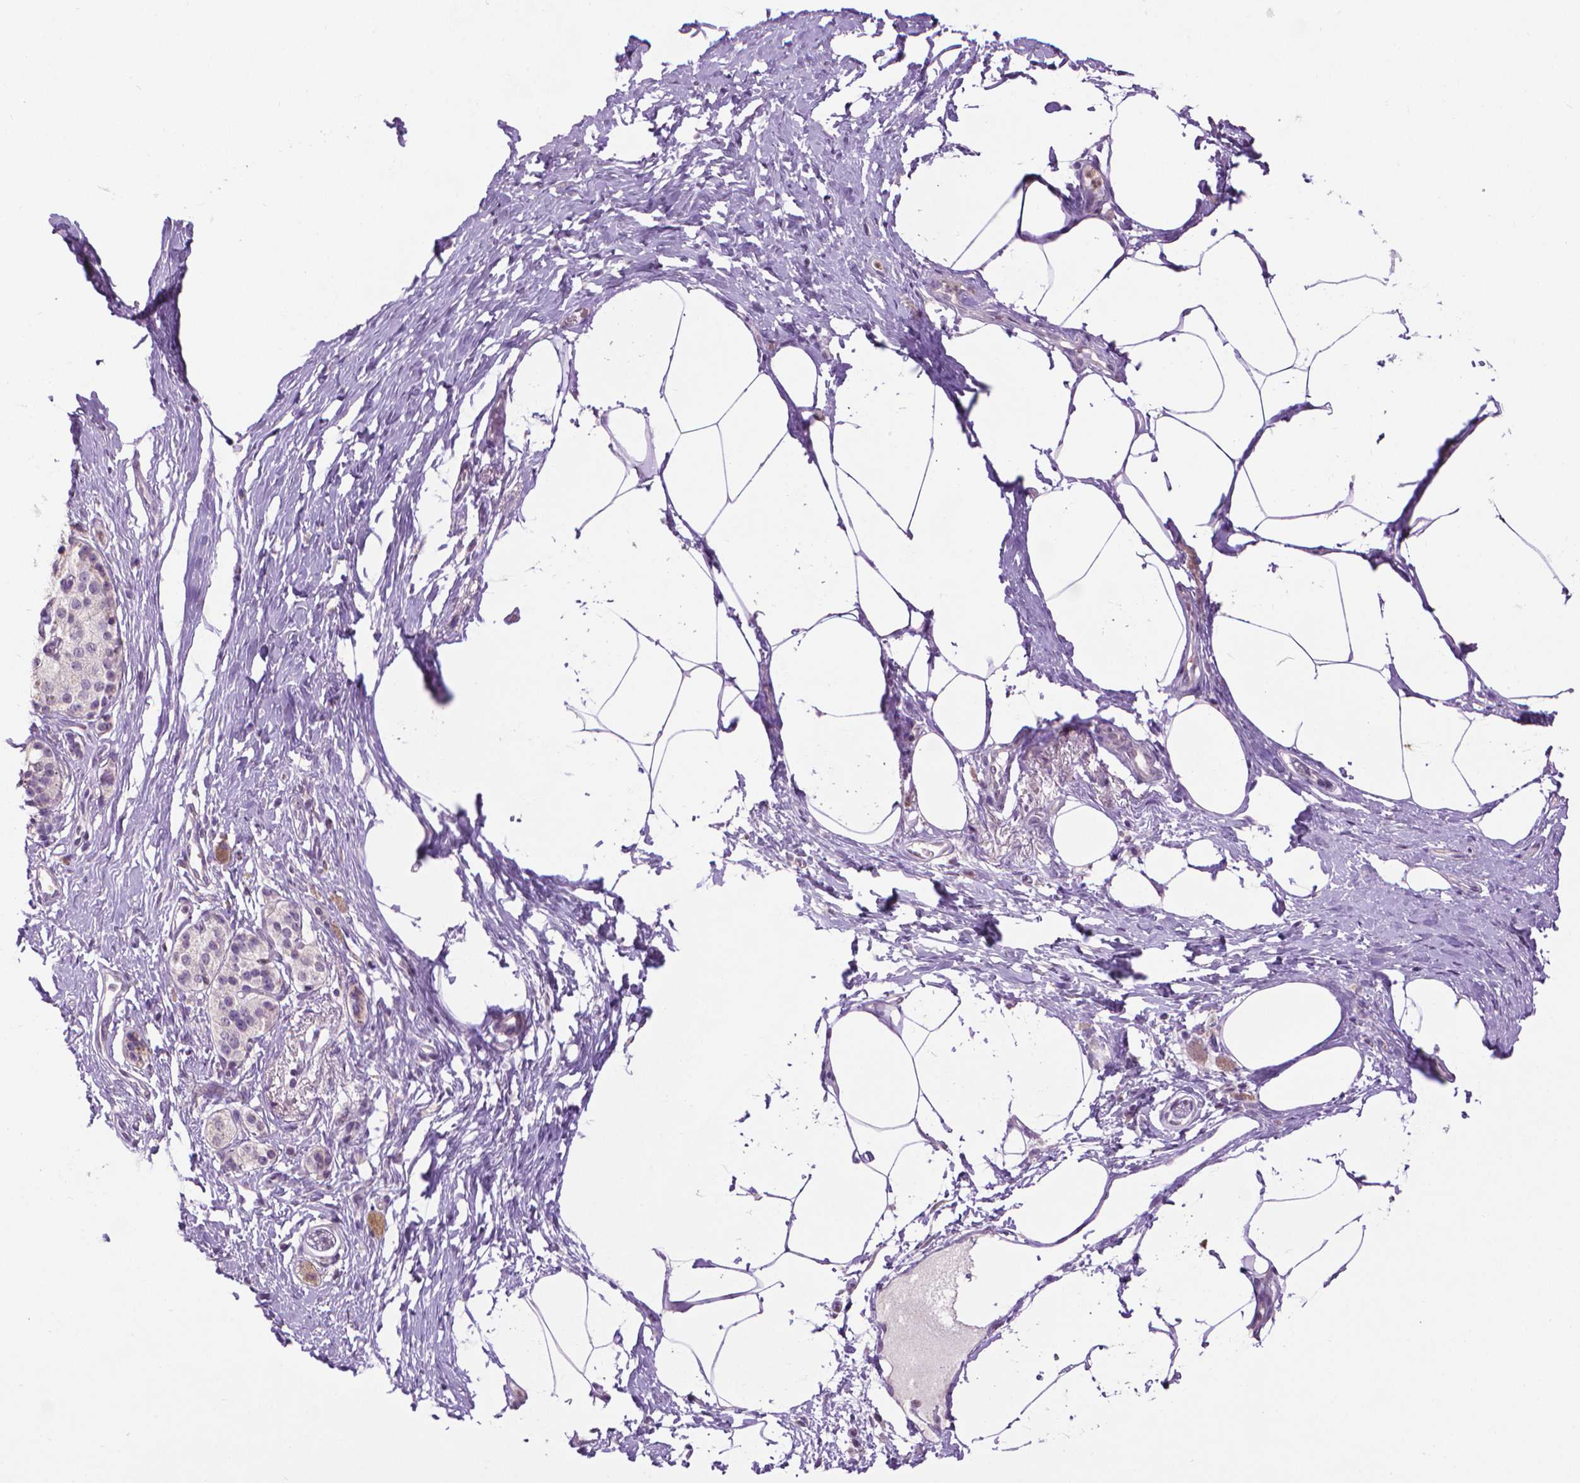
{"staining": {"intensity": "negative", "quantity": "none", "location": "none"}, "tissue": "pancreatic cancer", "cell_type": "Tumor cells", "image_type": "cancer", "snomed": [{"axis": "morphology", "description": "Adenocarcinoma, NOS"}, {"axis": "topography", "description": "Pancreas"}], "caption": "Tumor cells show no significant protein expression in adenocarcinoma (pancreatic).", "gene": "CDKN2D", "patient": {"sex": "female", "age": 72}}